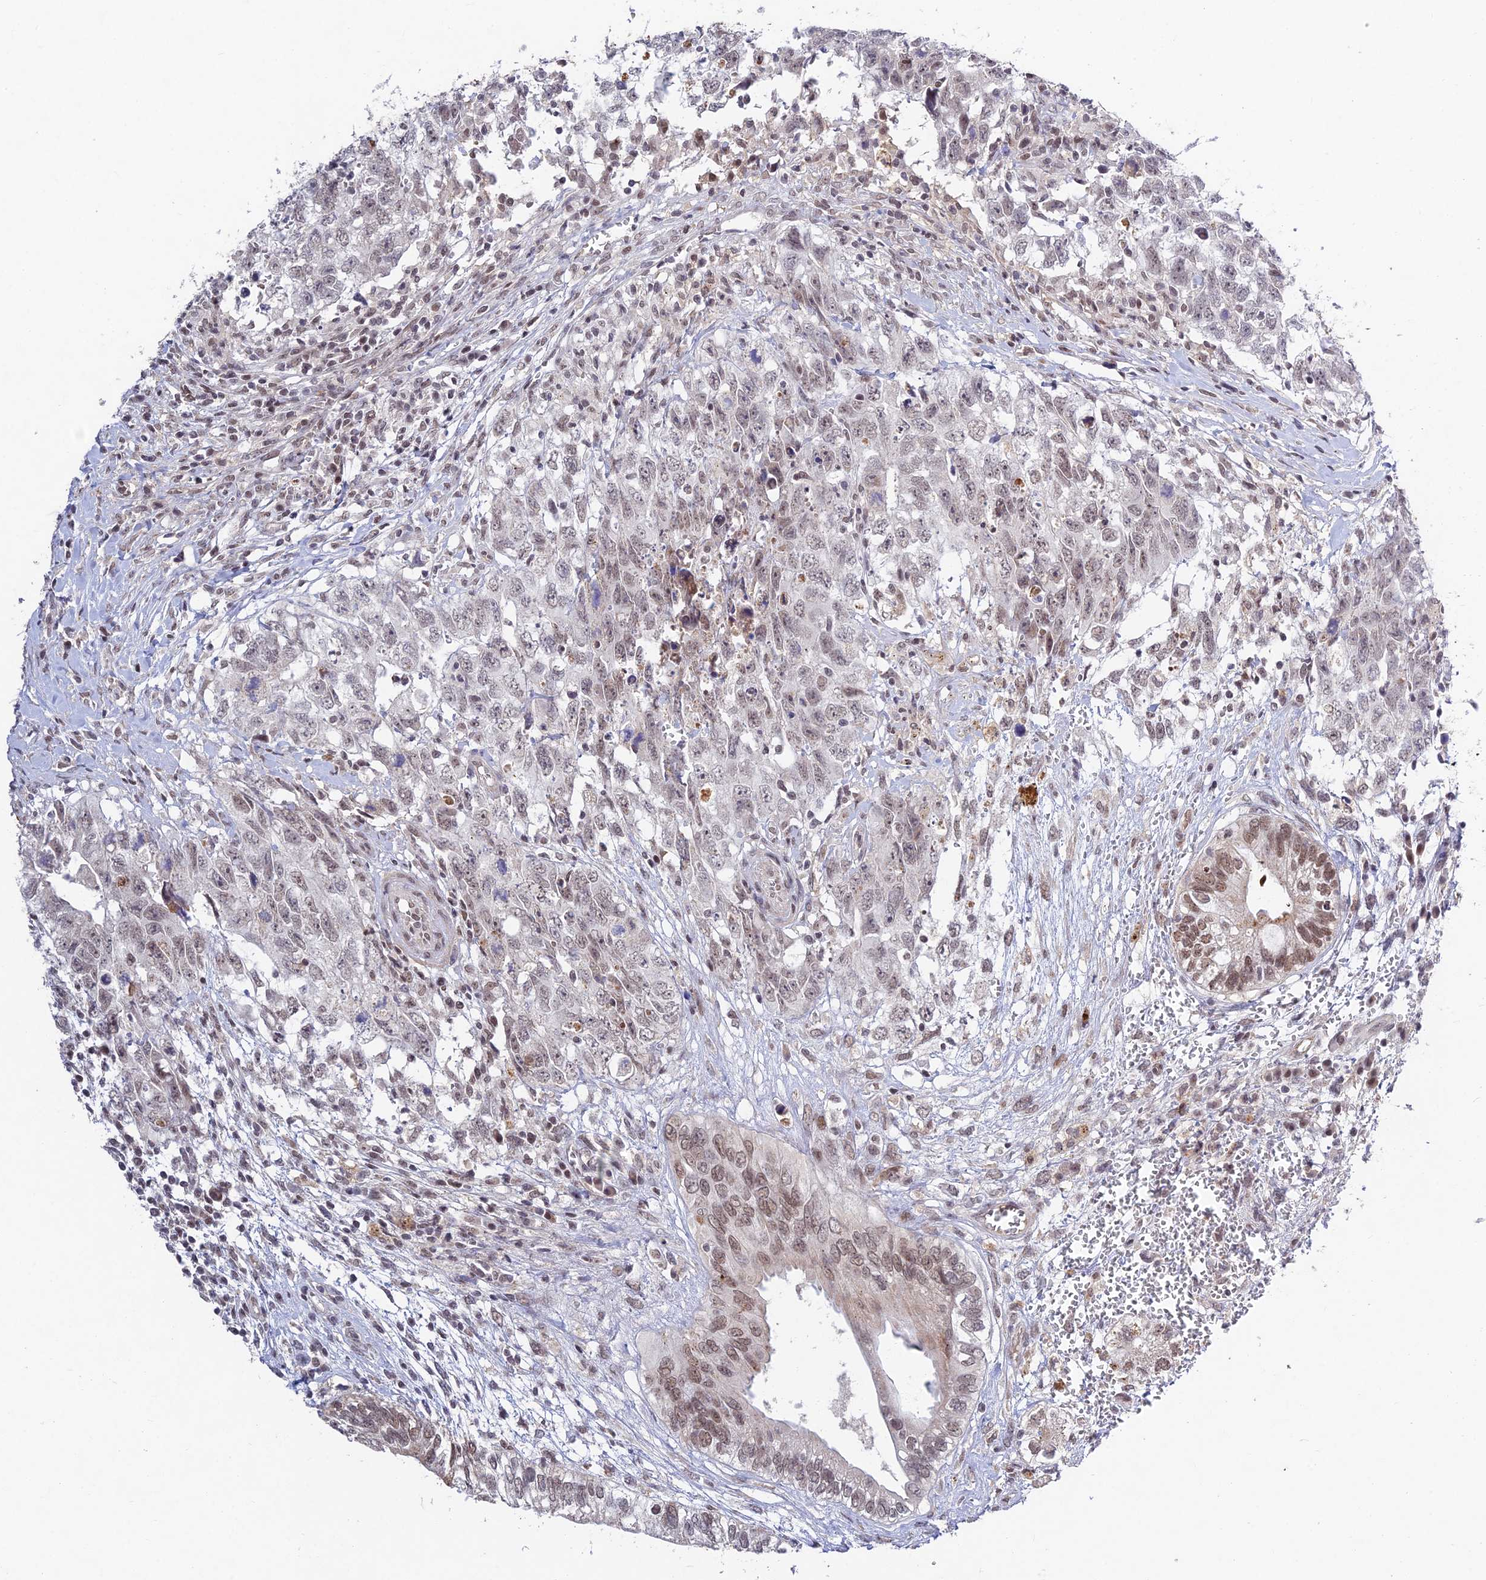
{"staining": {"intensity": "moderate", "quantity": "<25%", "location": "nuclear"}, "tissue": "testis cancer", "cell_type": "Tumor cells", "image_type": "cancer", "snomed": [{"axis": "morphology", "description": "Seminoma, NOS"}, {"axis": "morphology", "description": "Carcinoma, Embryonal, NOS"}, {"axis": "topography", "description": "Testis"}], "caption": "The histopathology image shows a brown stain indicating the presence of a protein in the nuclear of tumor cells in testis cancer. (DAB (3,3'-diaminobenzidine) IHC, brown staining for protein, blue staining for nuclei).", "gene": "RAVER1", "patient": {"sex": "male", "age": 29}}